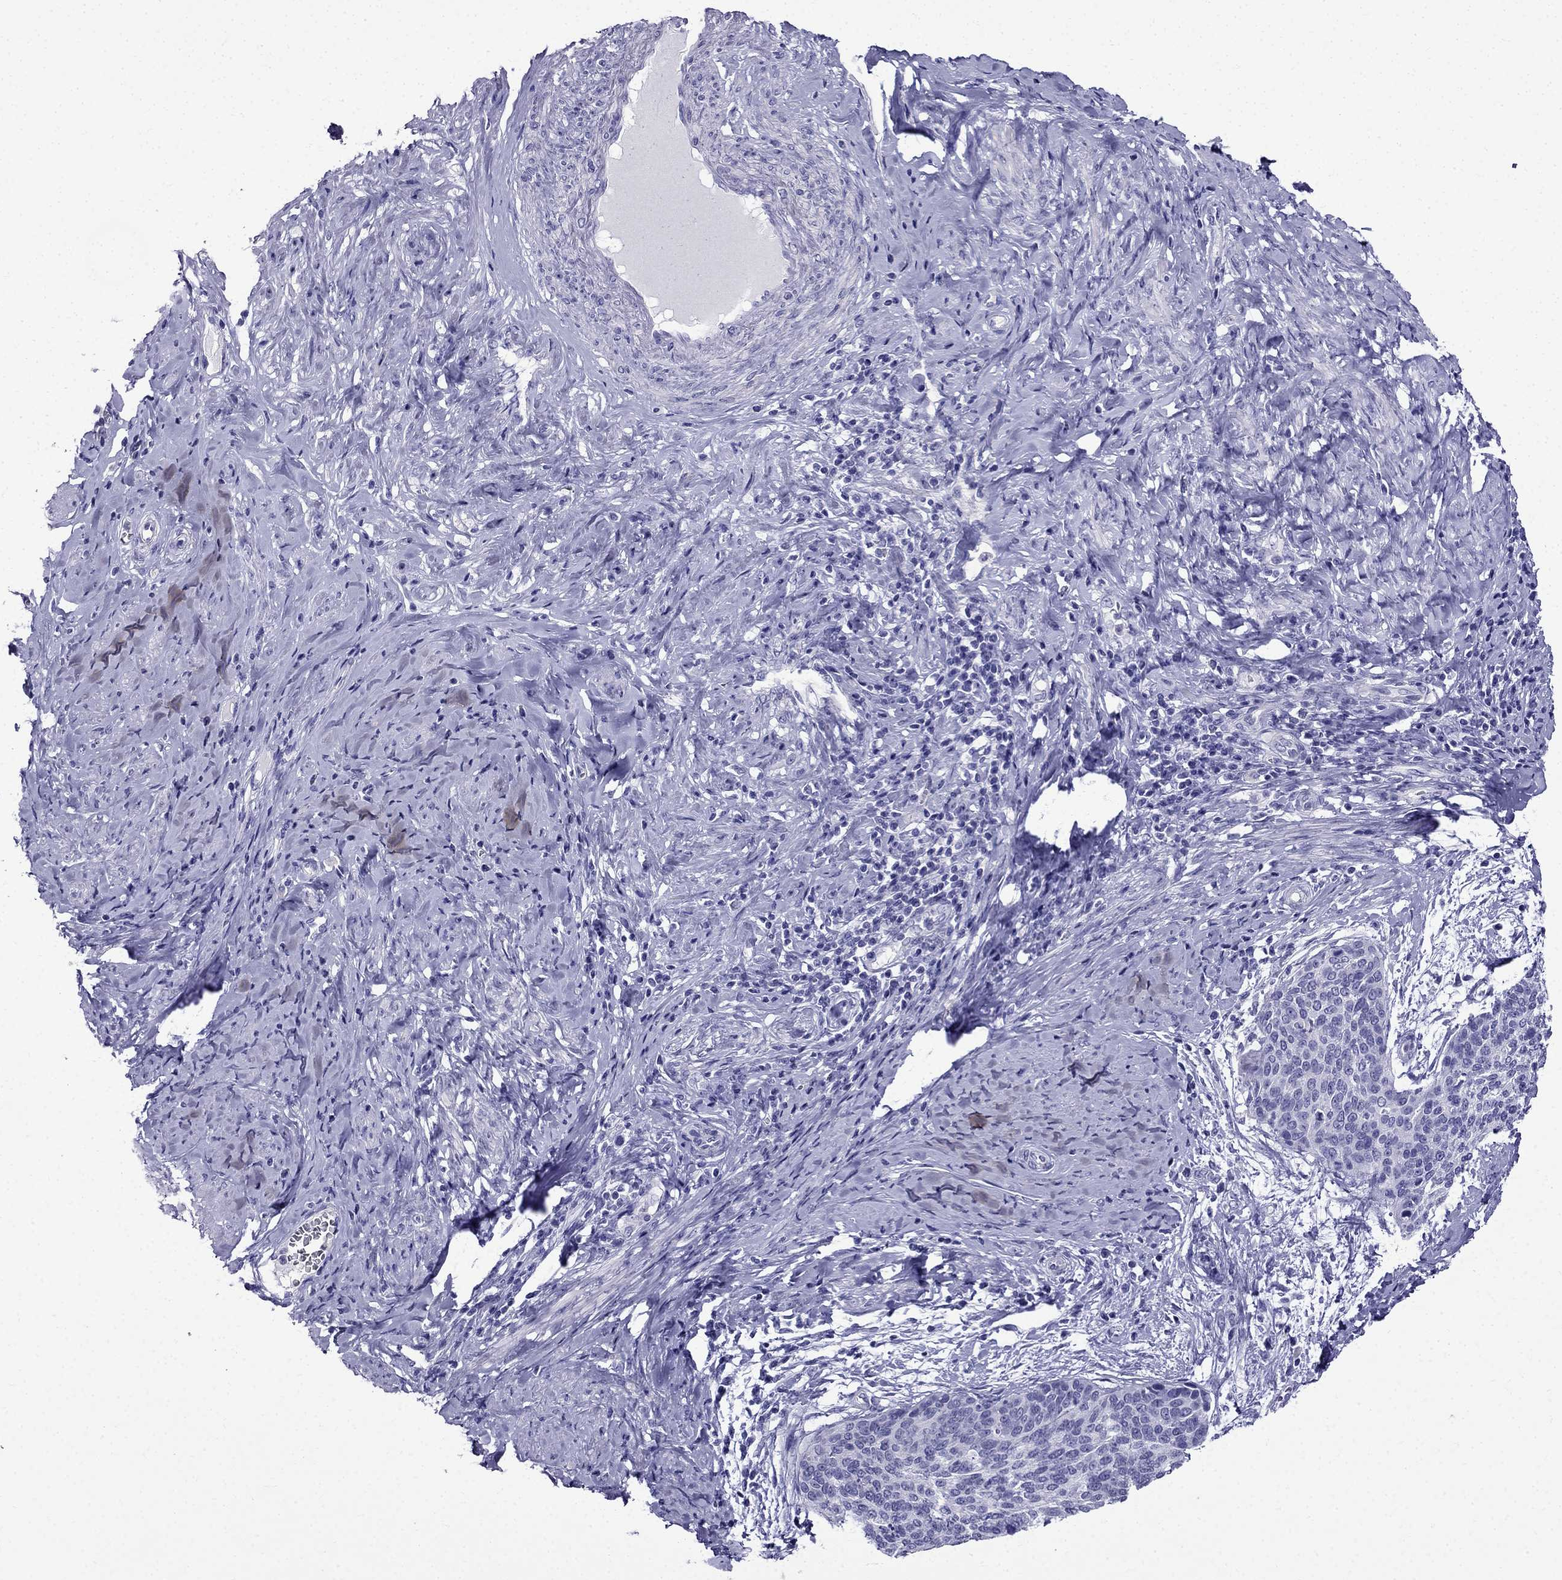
{"staining": {"intensity": "negative", "quantity": "none", "location": "none"}, "tissue": "cervical cancer", "cell_type": "Tumor cells", "image_type": "cancer", "snomed": [{"axis": "morphology", "description": "Squamous cell carcinoma, NOS"}, {"axis": "topography", "description": "Cervix"}], "caption": "Human cervical cancer stained for a protein using immunohistochemistry (IHC) shows no expression in tumor cells.", "gene": "ERC2", "patient": {"sex": "female", "age": 69}}